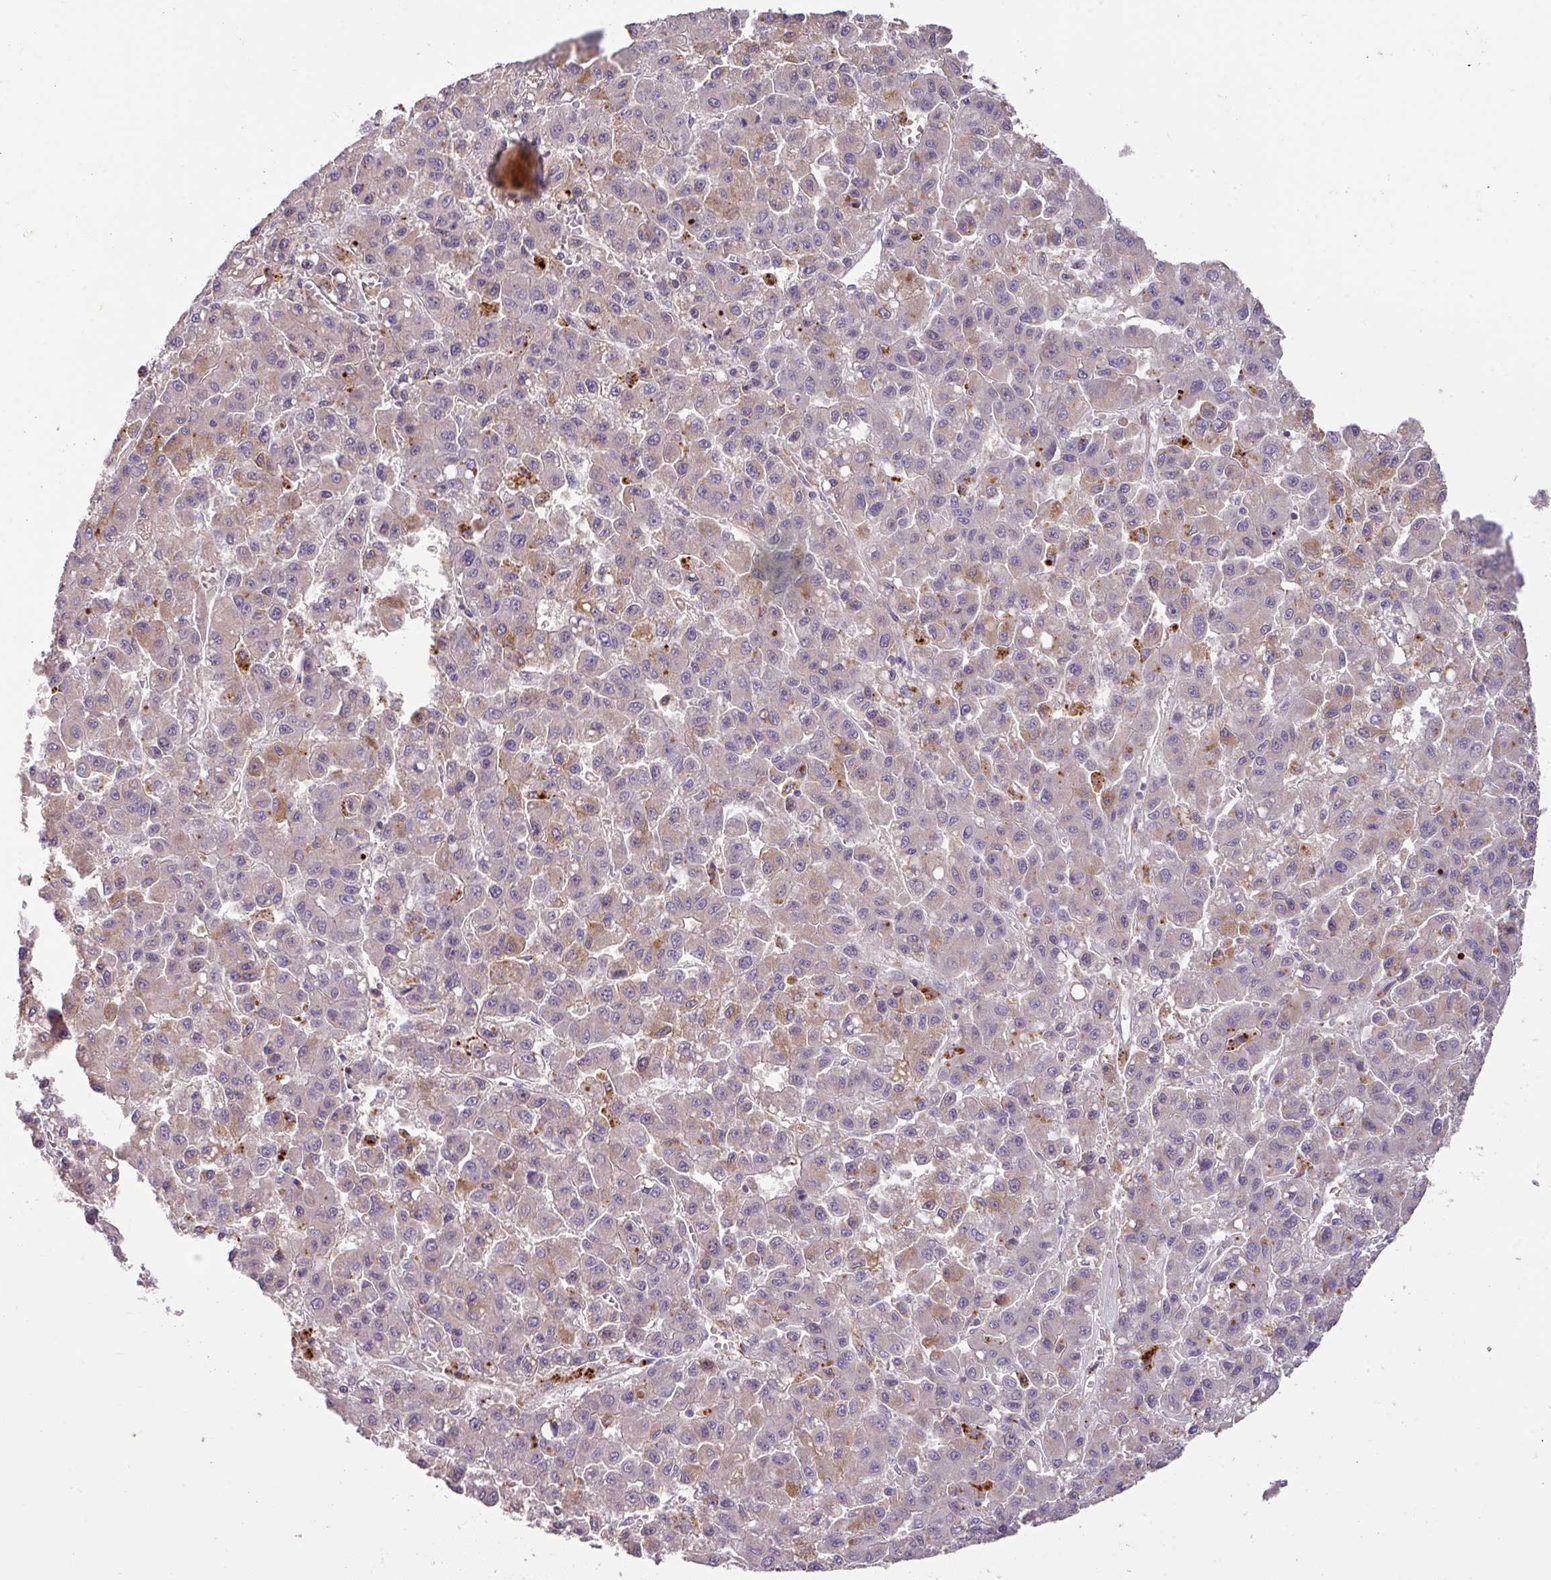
{"staining": {"intensity": "moderate", "quantity": "<25%", "location": "cytoplasmic/membranous"}, "tissue": "liver cancer", "cell_type": "Tumor cells", "image_type": "cancer", "snomed": [{"axis": "morphology", "description": "Carcinoma, Hepatocellular, NOS"}, {"axis": "topography", "description": "Liver"}], "caption": "Approximately <25% of tumor cells in human liver cancer show moderate cytoplasmic/membranous protein positivity as visualized by brown immunohistochemical staining.", "gene": "HOXC13", "patient": {"sex": "male", "age": 70}}